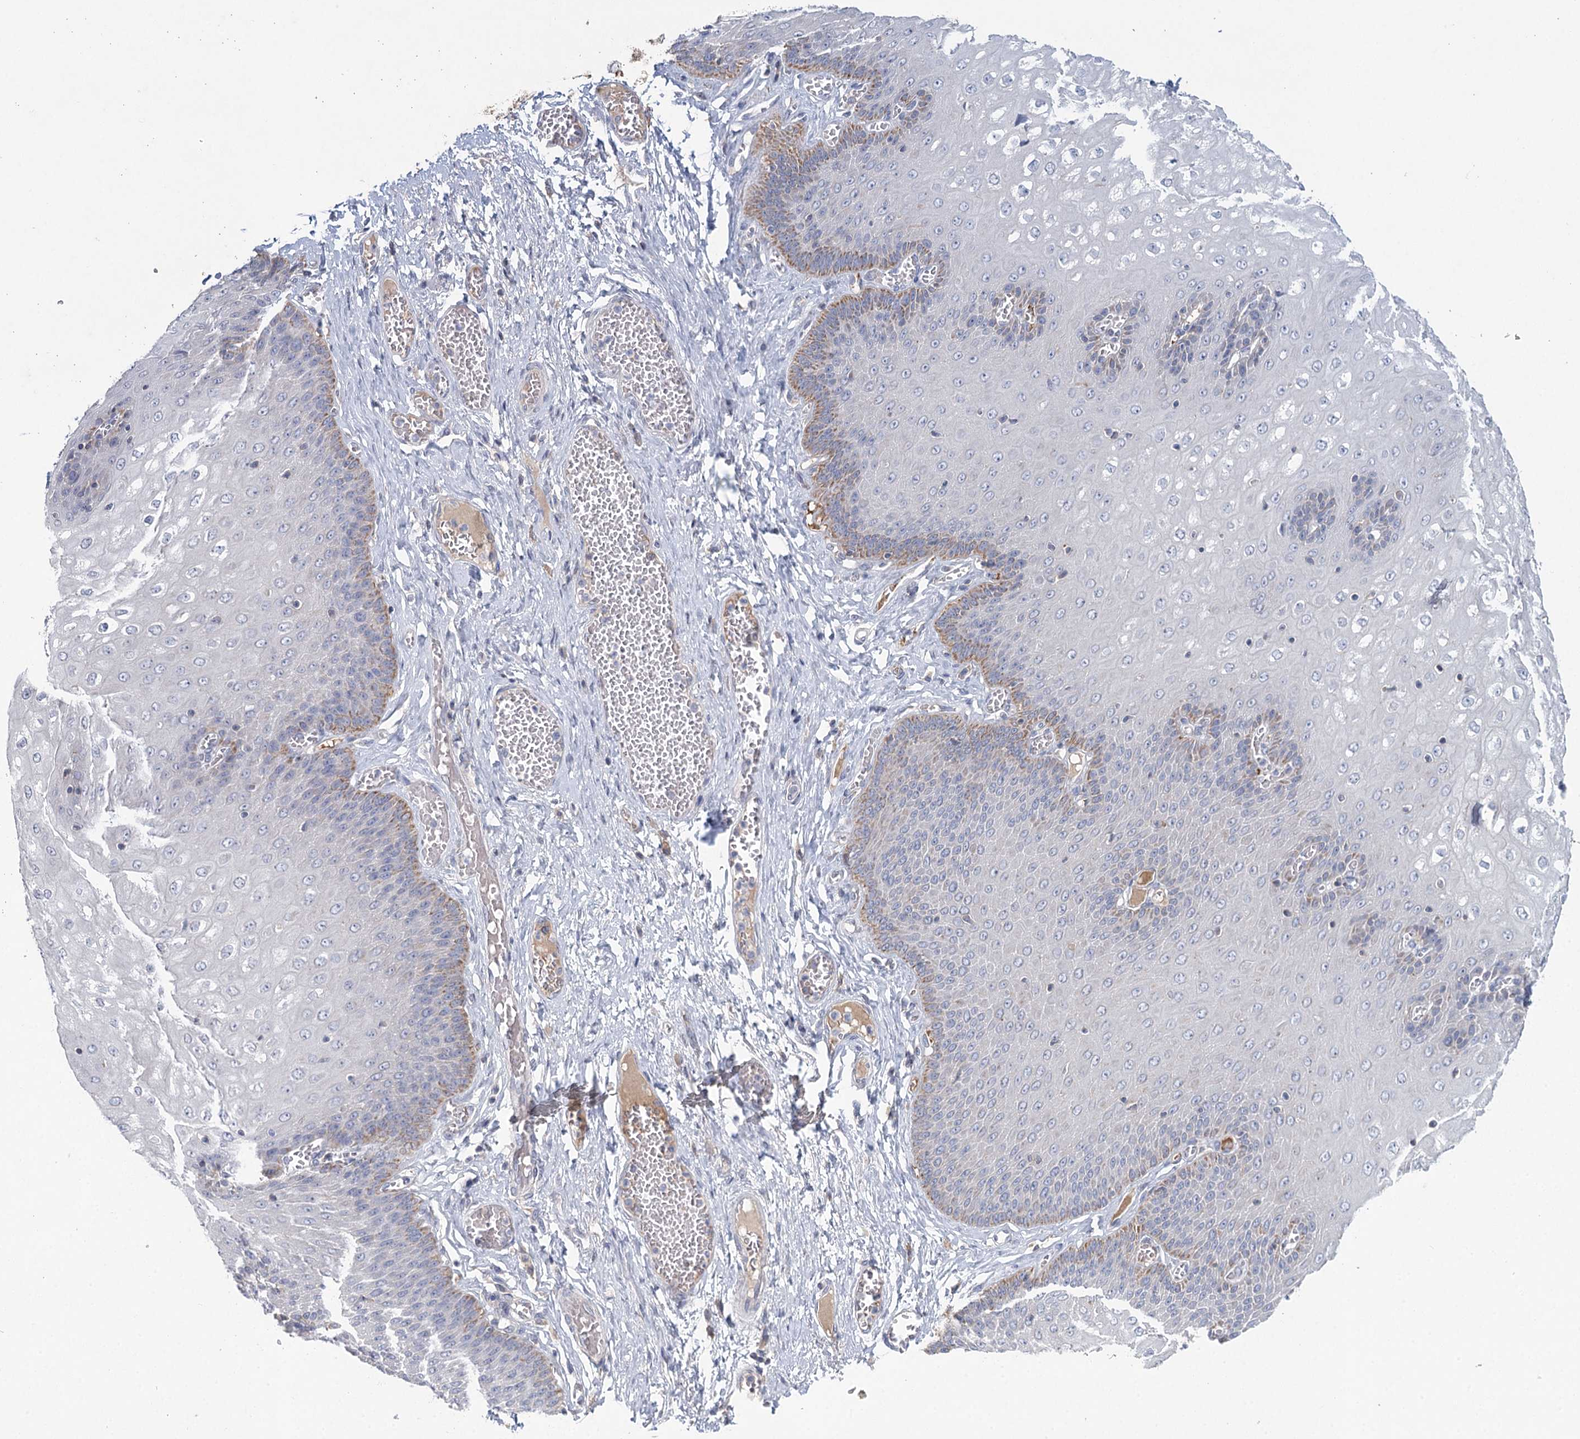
{"staining": {"intensity": "moderate", "quantity": "<25%", "location": "cytoplasmic/membranous"}, "tissue": "esophagus", "cell_type": "Squamous epithelial cells", "image_type": "normal", "snomed": [{"axis": "morphology", "description": "Normal tissue, NOS"}, {"axis": "topography", "description": "Esophagus"}], "caption": "Immunohistochemical staining of unremarkable human esophagus demonstrates <25% levels of moderate cytoplasmic/membranous protein positivity in approximately <25% of squamous epithelial cells.", "gene": "ARHGAP44", "patient": {"sex": "male", "age": 60}}